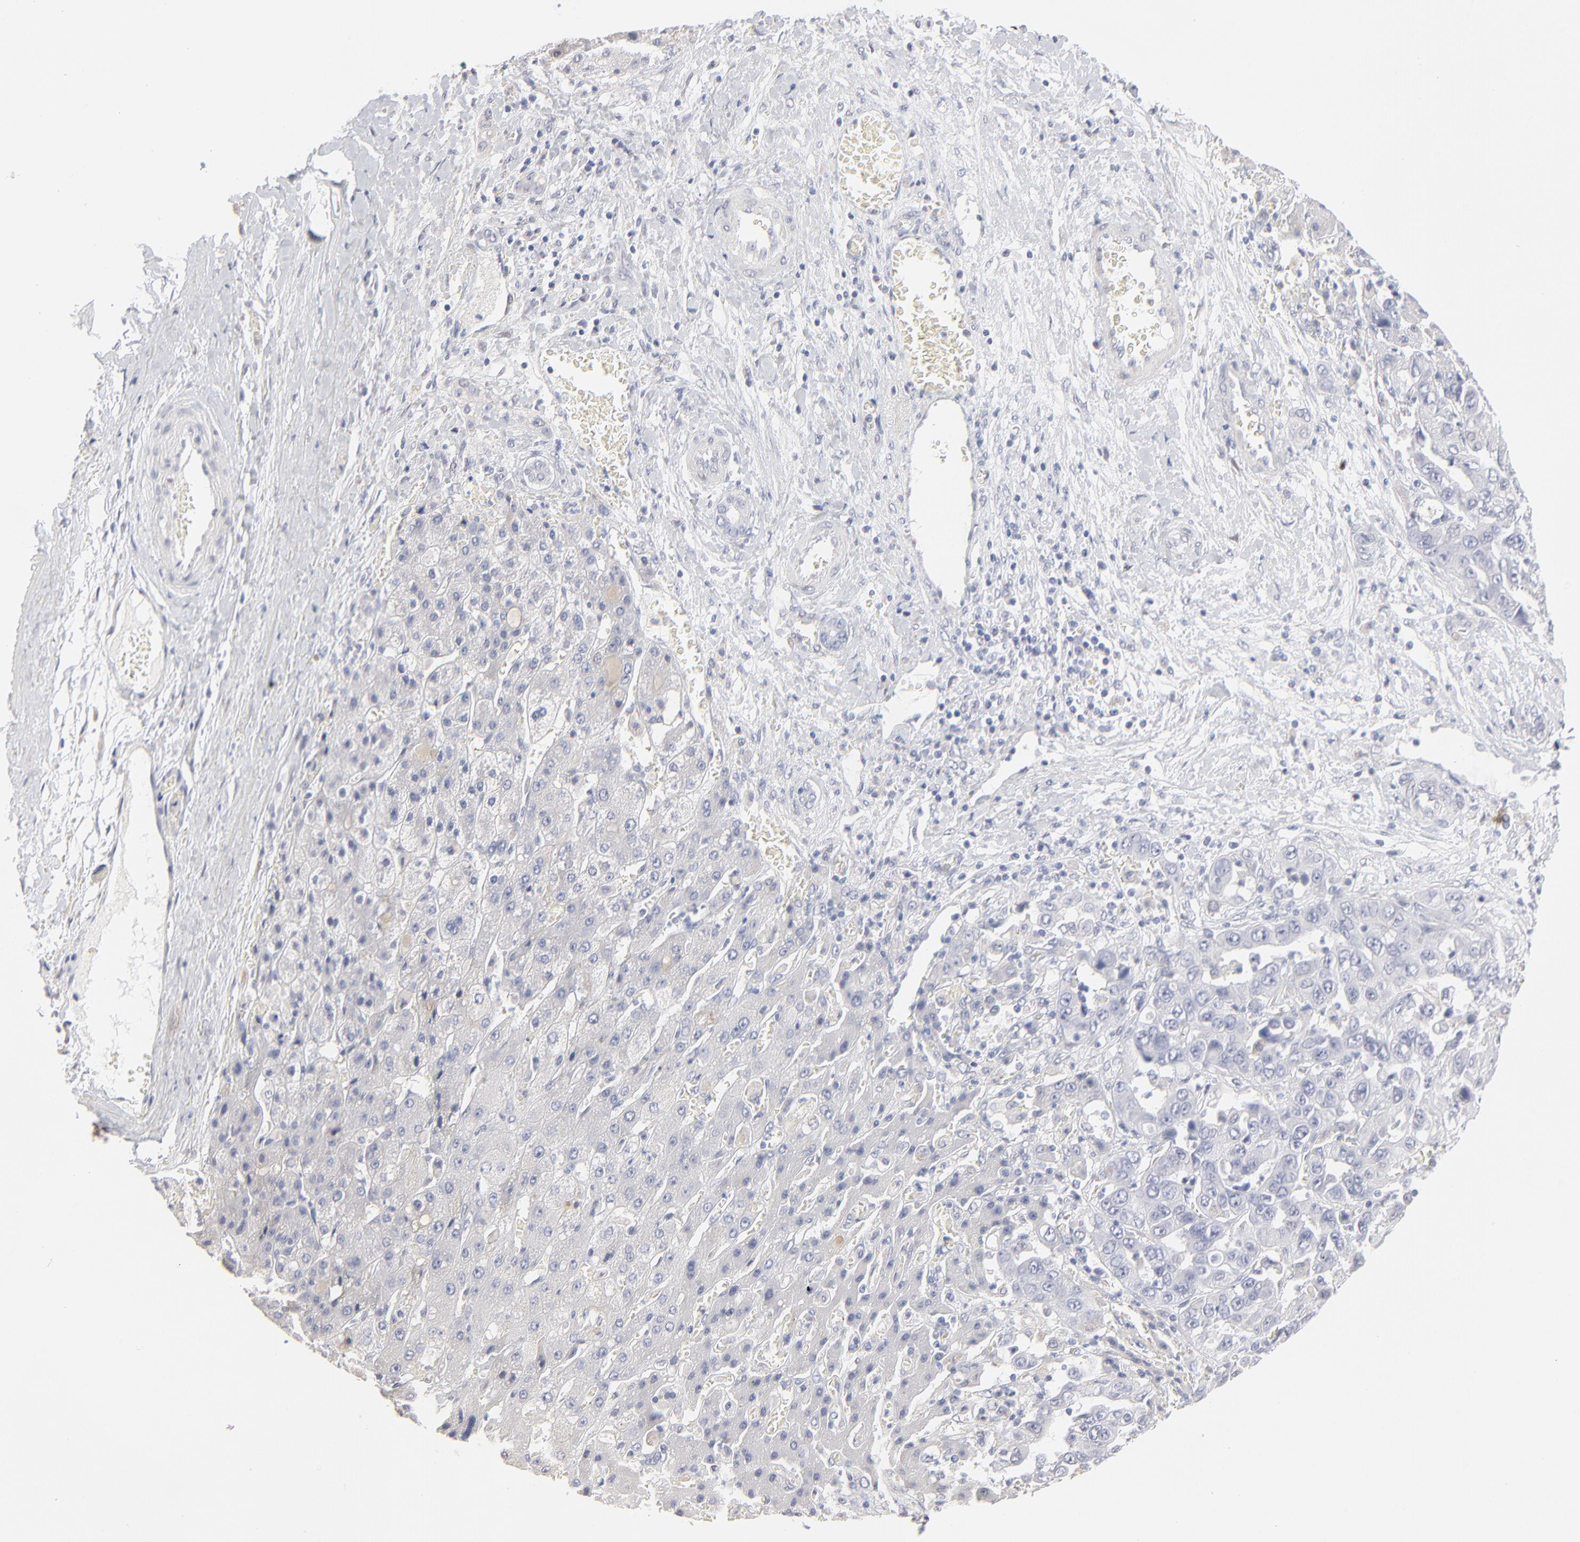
{"staining": {"intensity": "negative", "quantity": "none", "location": "none"}, "tissue": "liver cancer", "cell_type": "Tumor cells", "image_type": "cancer", "snomed": [{"axis": "morphology", "description": "Cholangiocarcinoma"}, {"axis": "topography", "description": "Liver"}], "caption": "An immunohistochemistry (IHC) image of liver cancer is shown. There is no staining in tumor cells of liver cancer. Brightfield microscopy of immunohistochemistry (IHC) stained with DAB (brown) and hematoxylin (blue), captured at high magnification.", "gene": "RBM3", "patient": {"sex": "female", "age": 52}}